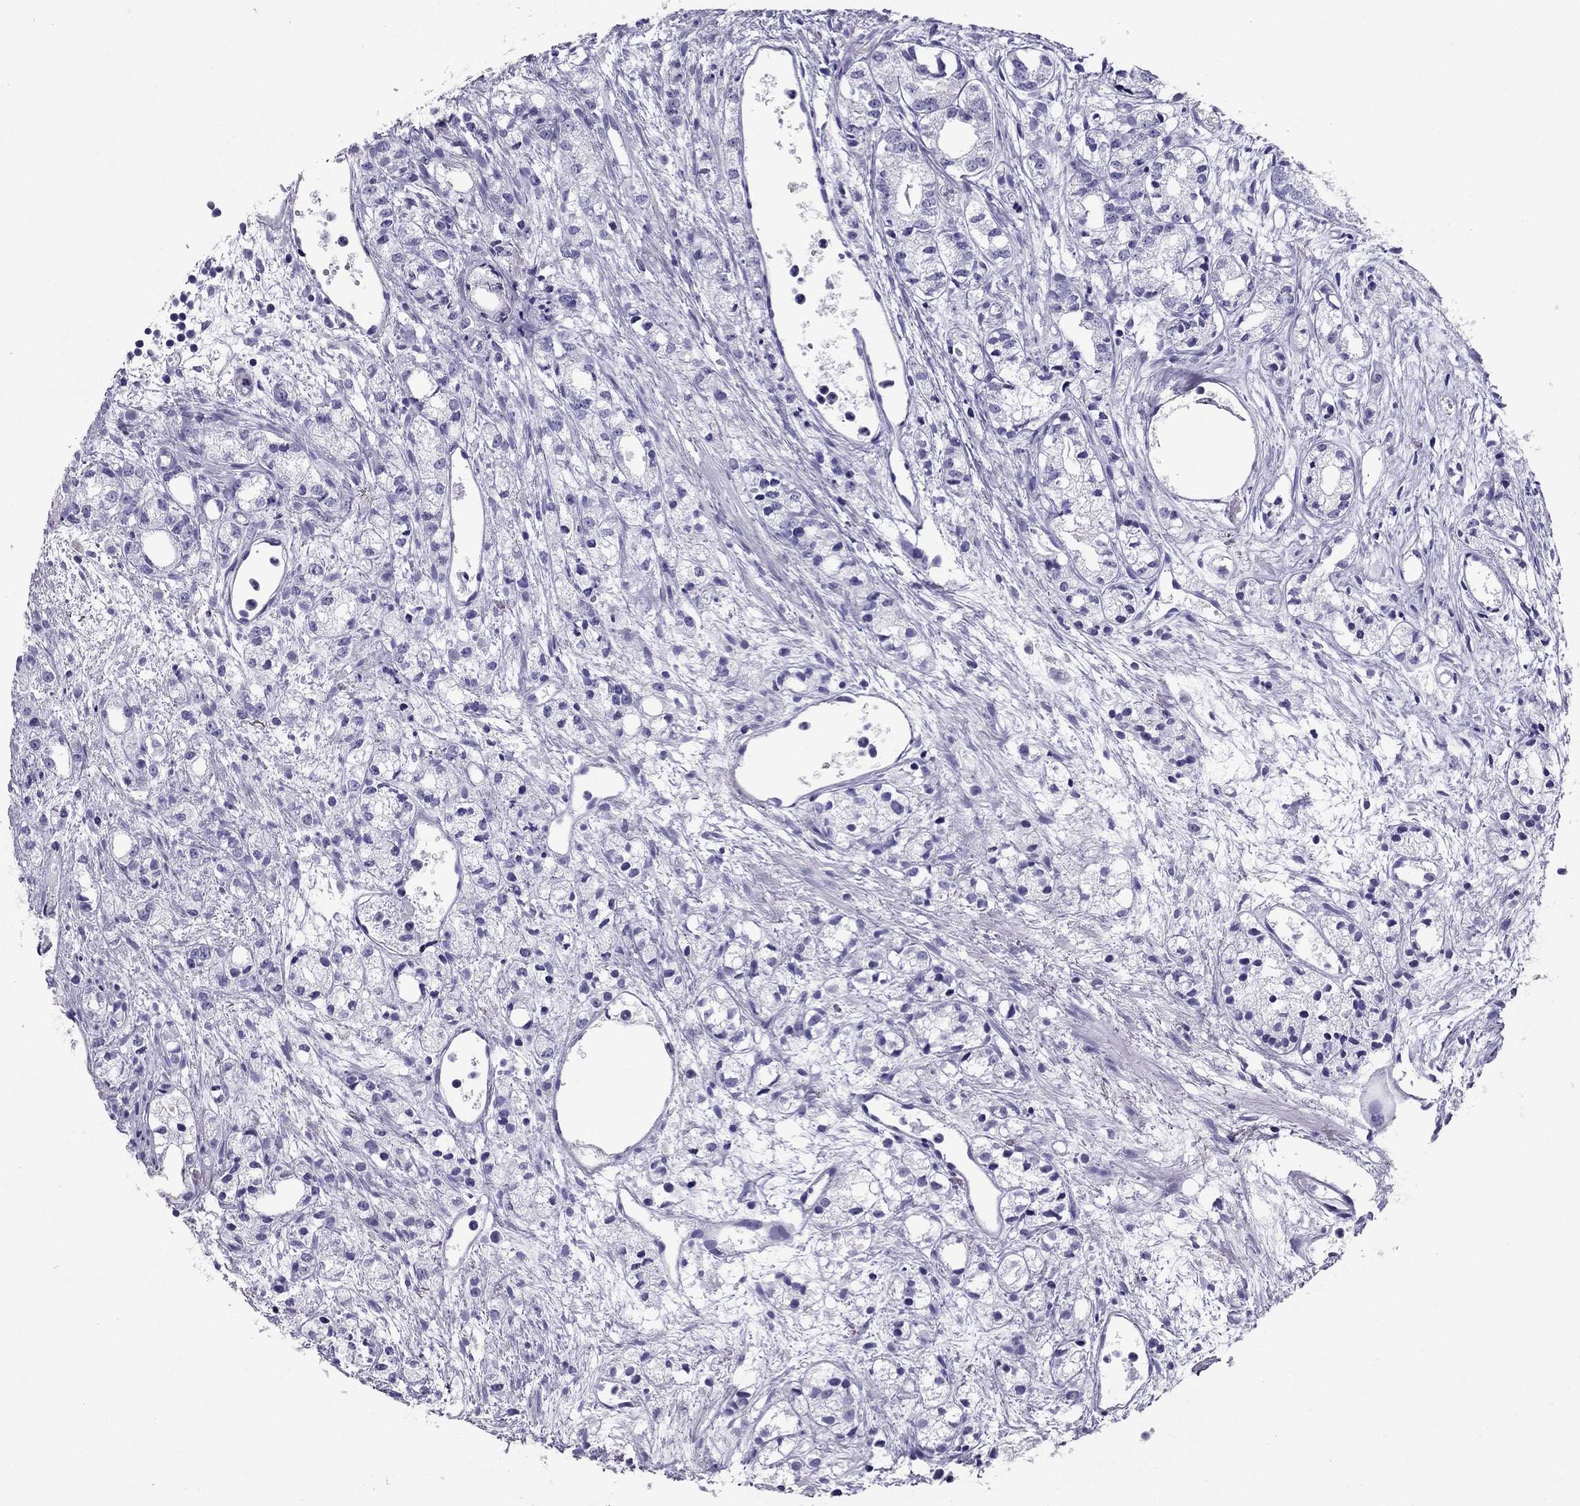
{"staining": {"intensity": "negative", "quantity": "none", "location": "none"}, "tissue": "prostate cancer", "cell_type": "Tumor cells", "image_type": "cancer", "snomed": [{"axis": "morphology", "description": "Adenocarcinoma, Medium grade"}, {"axis": "topography", "description": "Prostate"}], "caption": "DAB (3,3'-diaminobenzidine) immunohistochemical staining of adenocarcinoma (medium-grade) (prostate) exhibits no significant staining in tumor cells.", "gene": "PDE6A", "patient": {"sex": "male", "age": 74}}